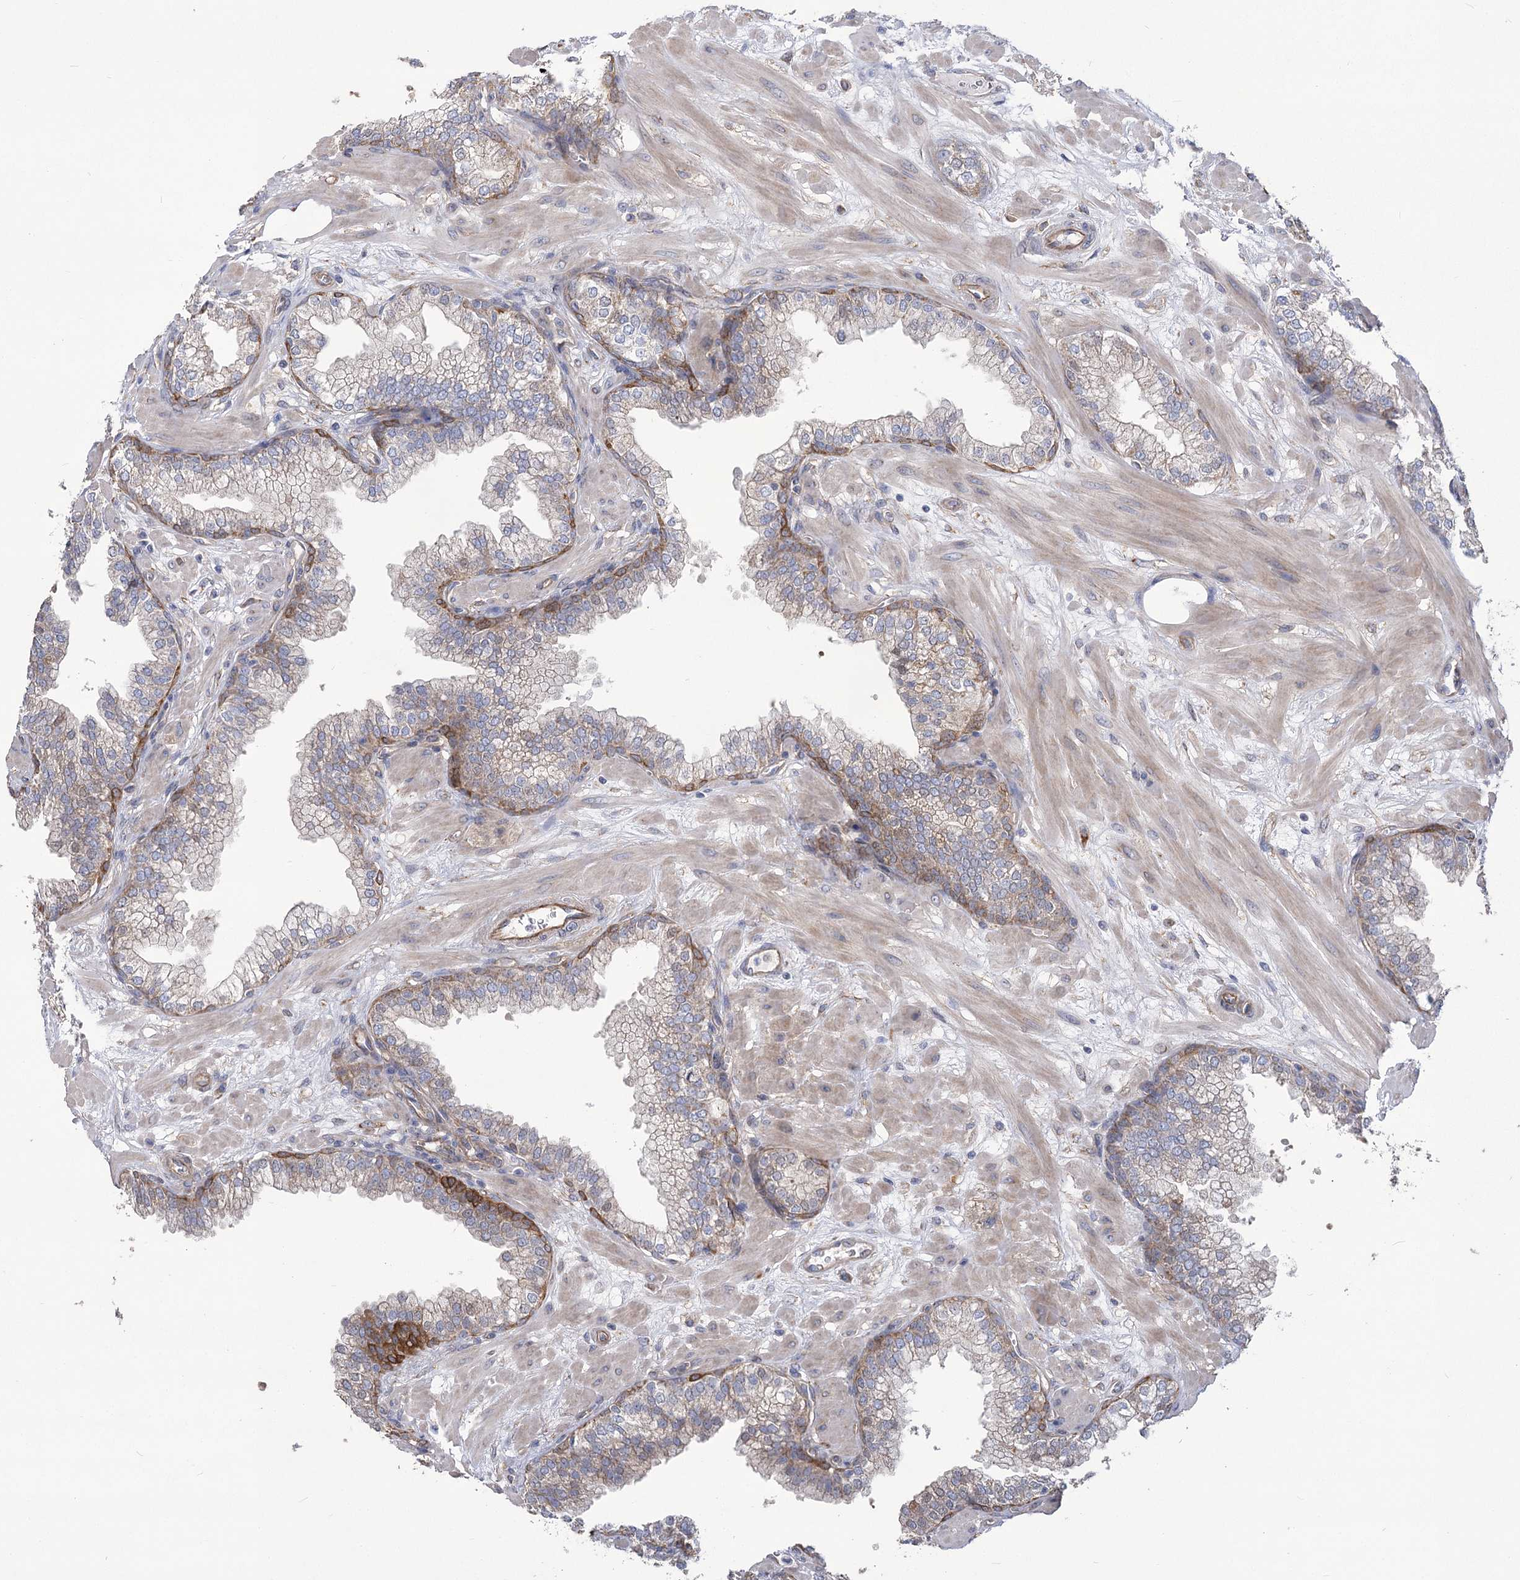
{"staining": {"intensity": "moderate", "quantity": "<25%", "location": "cytoplasmic/membranous"}, "tissue": "prostate", "cell_type": "Glandular cells", "image_type": "normal", "snomed": [{"axis": "morphology", "description": "Normal tissue, NOS"}, {"axis": "morphology", "description": "Urothelial carcinoma, Low grade"}, {"axis": "topography", "description": "Urinary bladder"}, {"axis": "topography", "description": "Prostate"}], "caption": "Immunohistochemistry histopathology image of normal prostate stained for a protein (brown), which shows low levels of moderate cytoplasmic/membranous positivity in about <25% of glandular cells.", "gene": "RMDN2", "patient": {"sex": "male", "age": 60}}